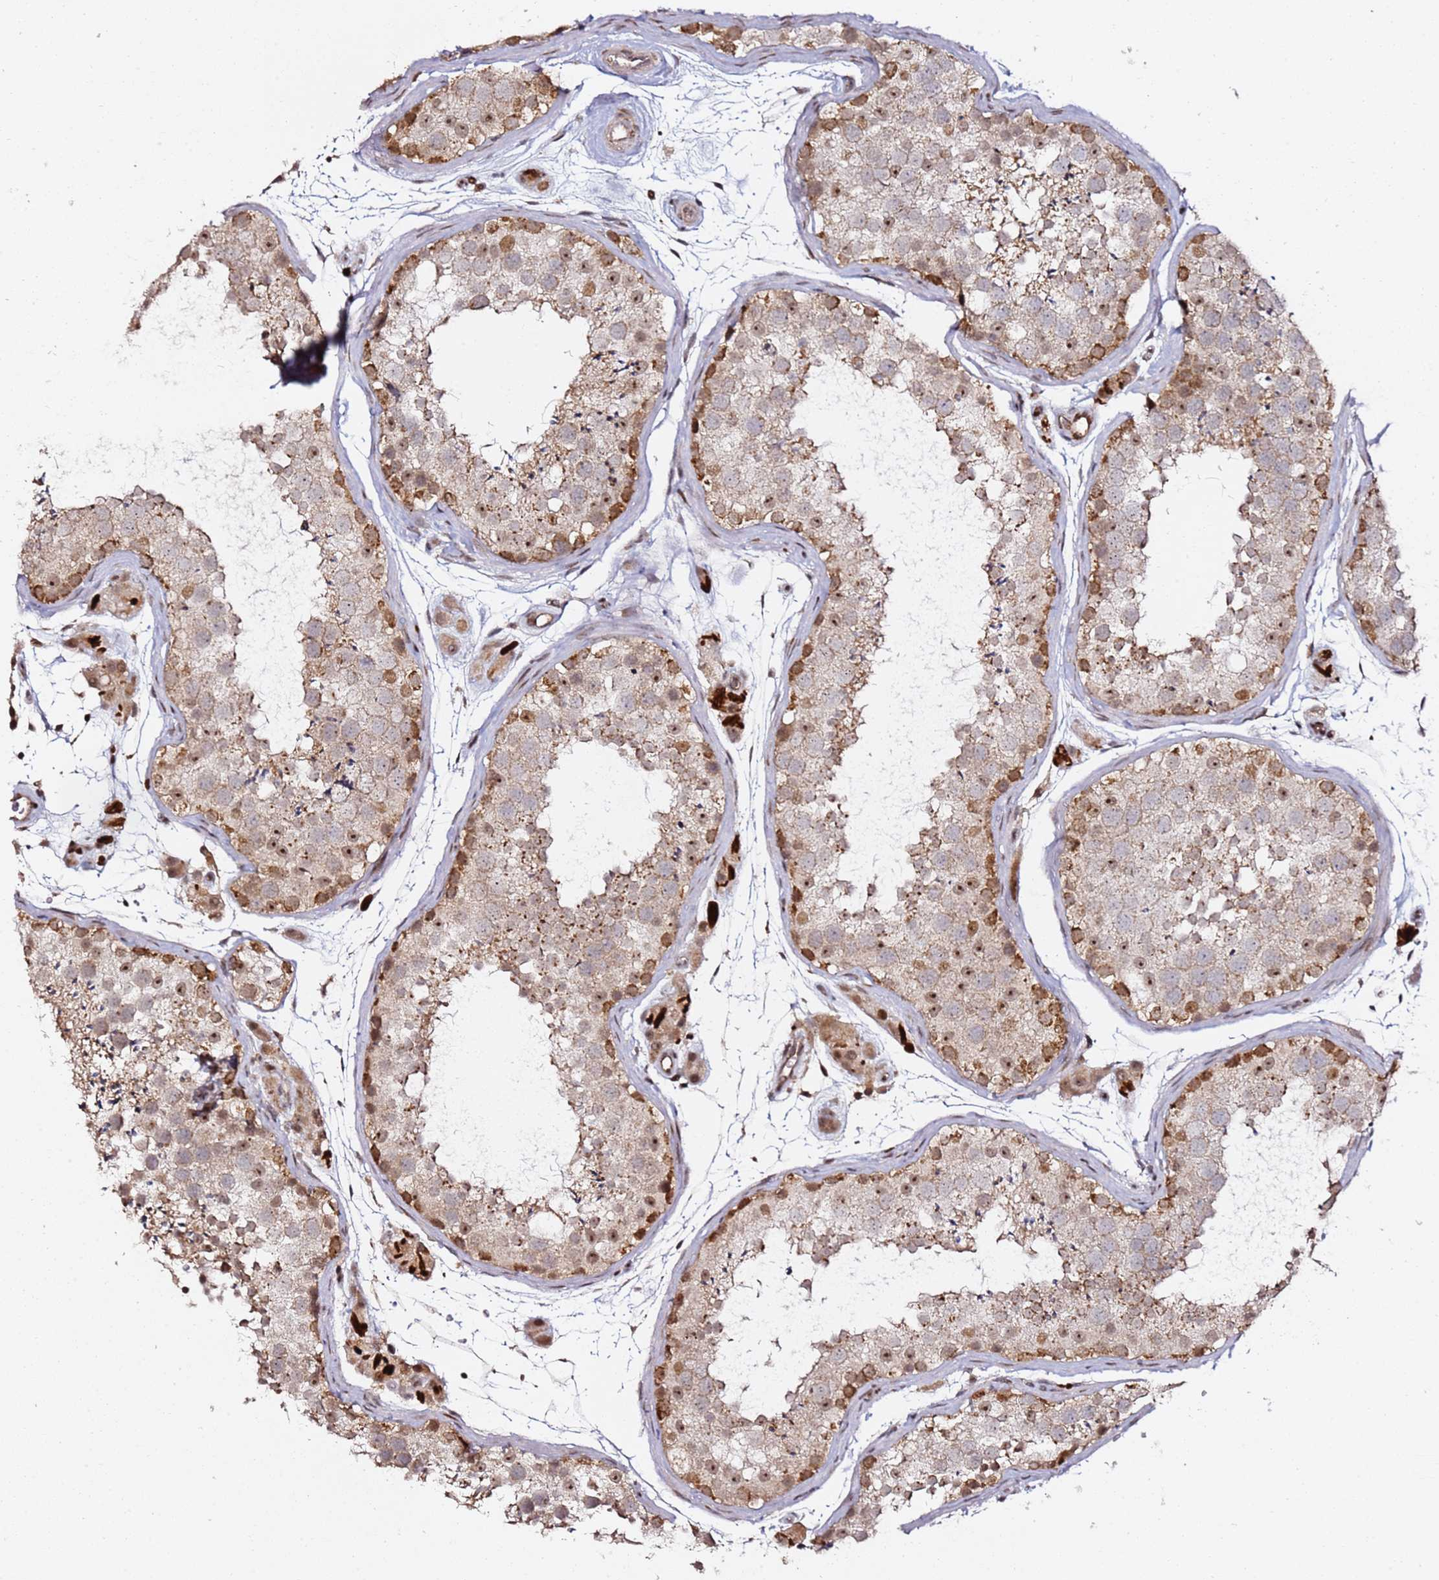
{"staining": {"intensity": "strong", "quantity": "<25%", "location": "cytoplasmic/membranous,nuclear"}, "tissue": "testis", "cell_type": "Cells in seminiferous ducts", "image_type": "normal", "snomed": [{"axis": "morphology", "description": "Normal tissue, NOS"}, {"axis": "topography", "description": "Testis"}], "caption": "Benign testis demonstrates strong cytoplasmic/membranous,nuclear expression in about <25% of cells in seminiferous ducts, visualized by immunohistochemistry.", "gene": "TP53AIP1", "patient": {"sex": "male", "age": 41}}